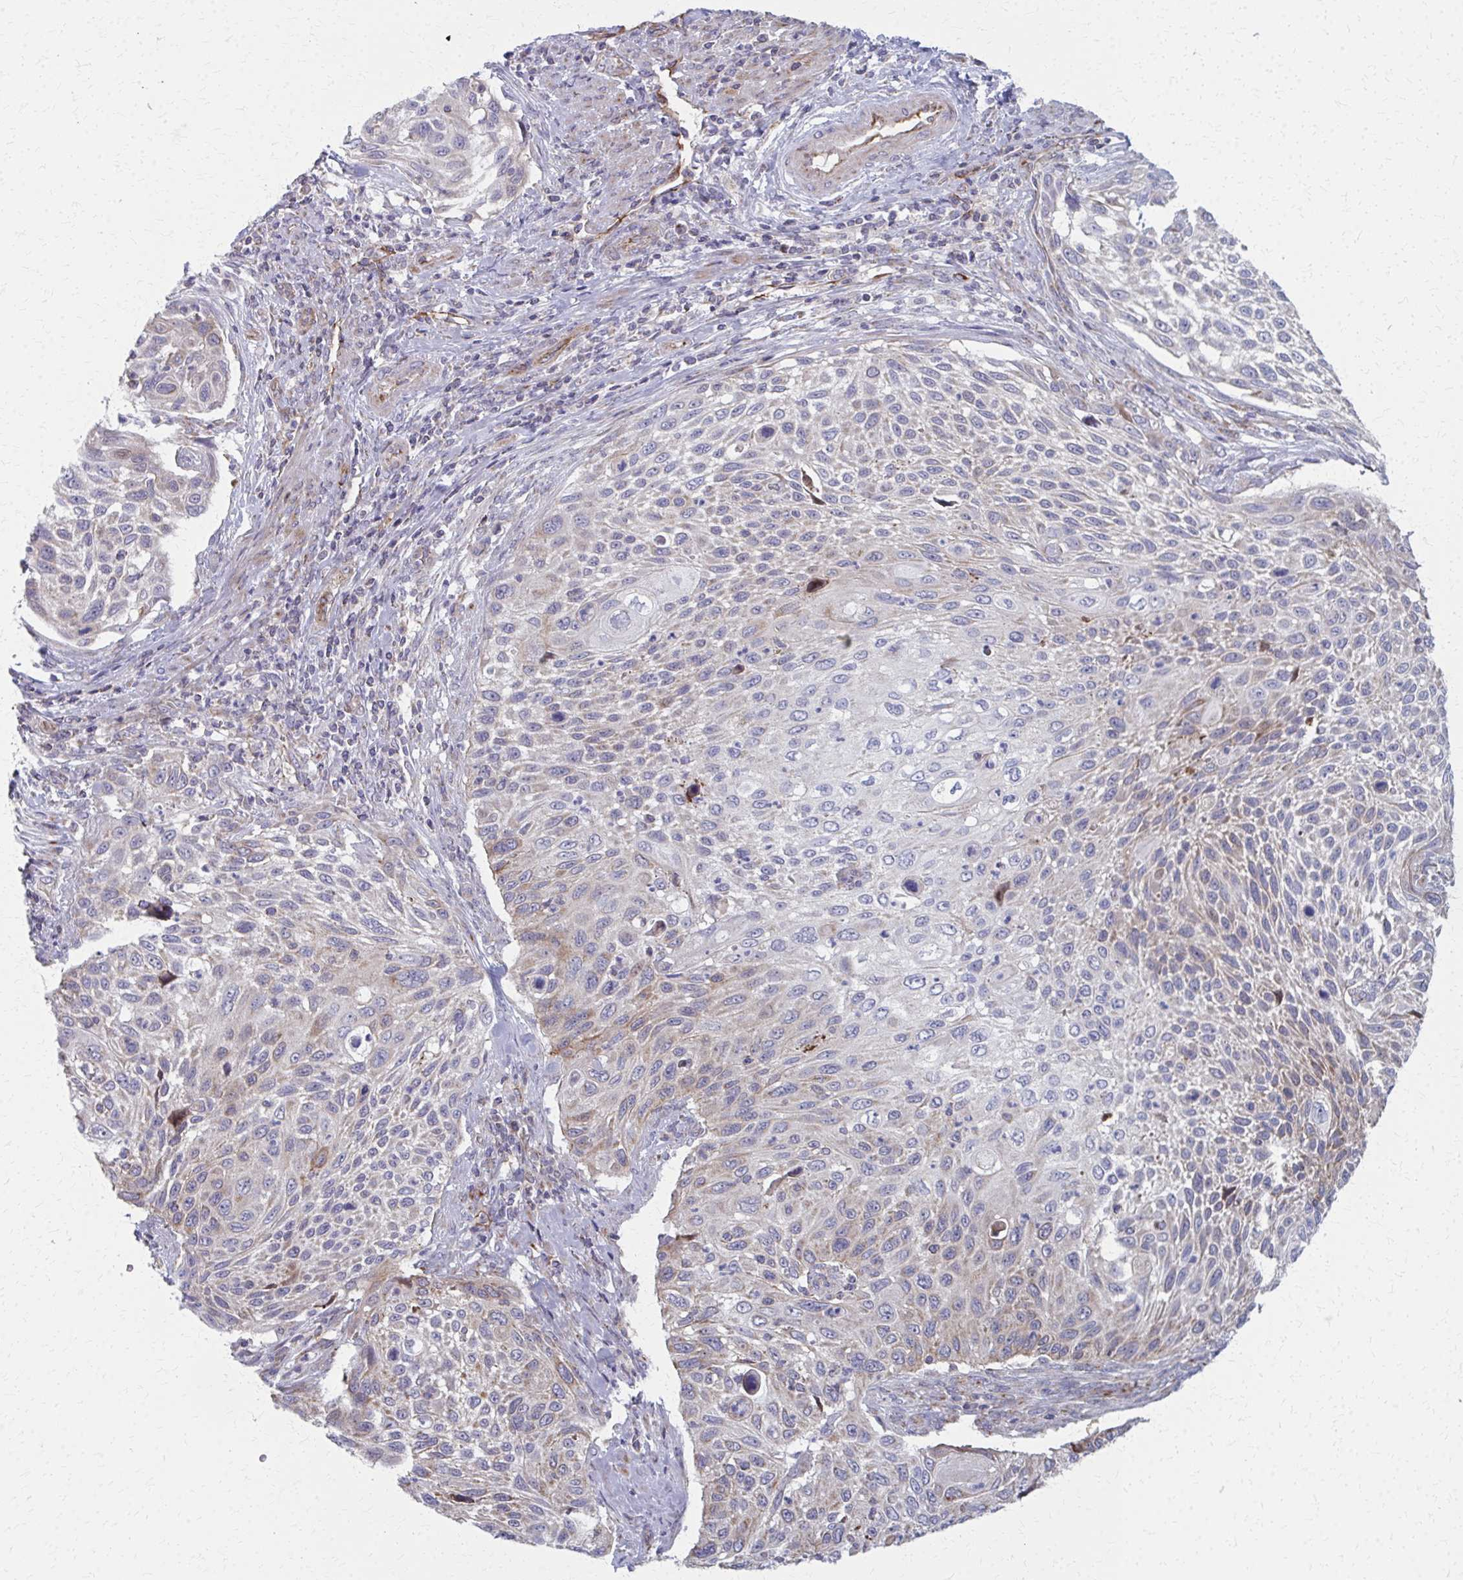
{"staining": {"intensity": "moderate", "quantity": "25%-75%", "location": "cytoplasmic/membranous"}, "tissue": "cervical cancer", "cell_type": "Tumor cells", "image_type": "cancer", "snomed": [{"axis": "morphology", "description": "Squamous cell carcinoma, NOS"}, {"axis": "topography", "description": "Cervix"}], "caption": "About 25%-75% of tumor cells in human cervical squamous cell carcinoma reveal moderate cytoplasmic/membranous protein staining as visualized by brown immunohistochemical staining.", "gene": "FAHD1", "patient": {"sex": "female", "age": 70}}